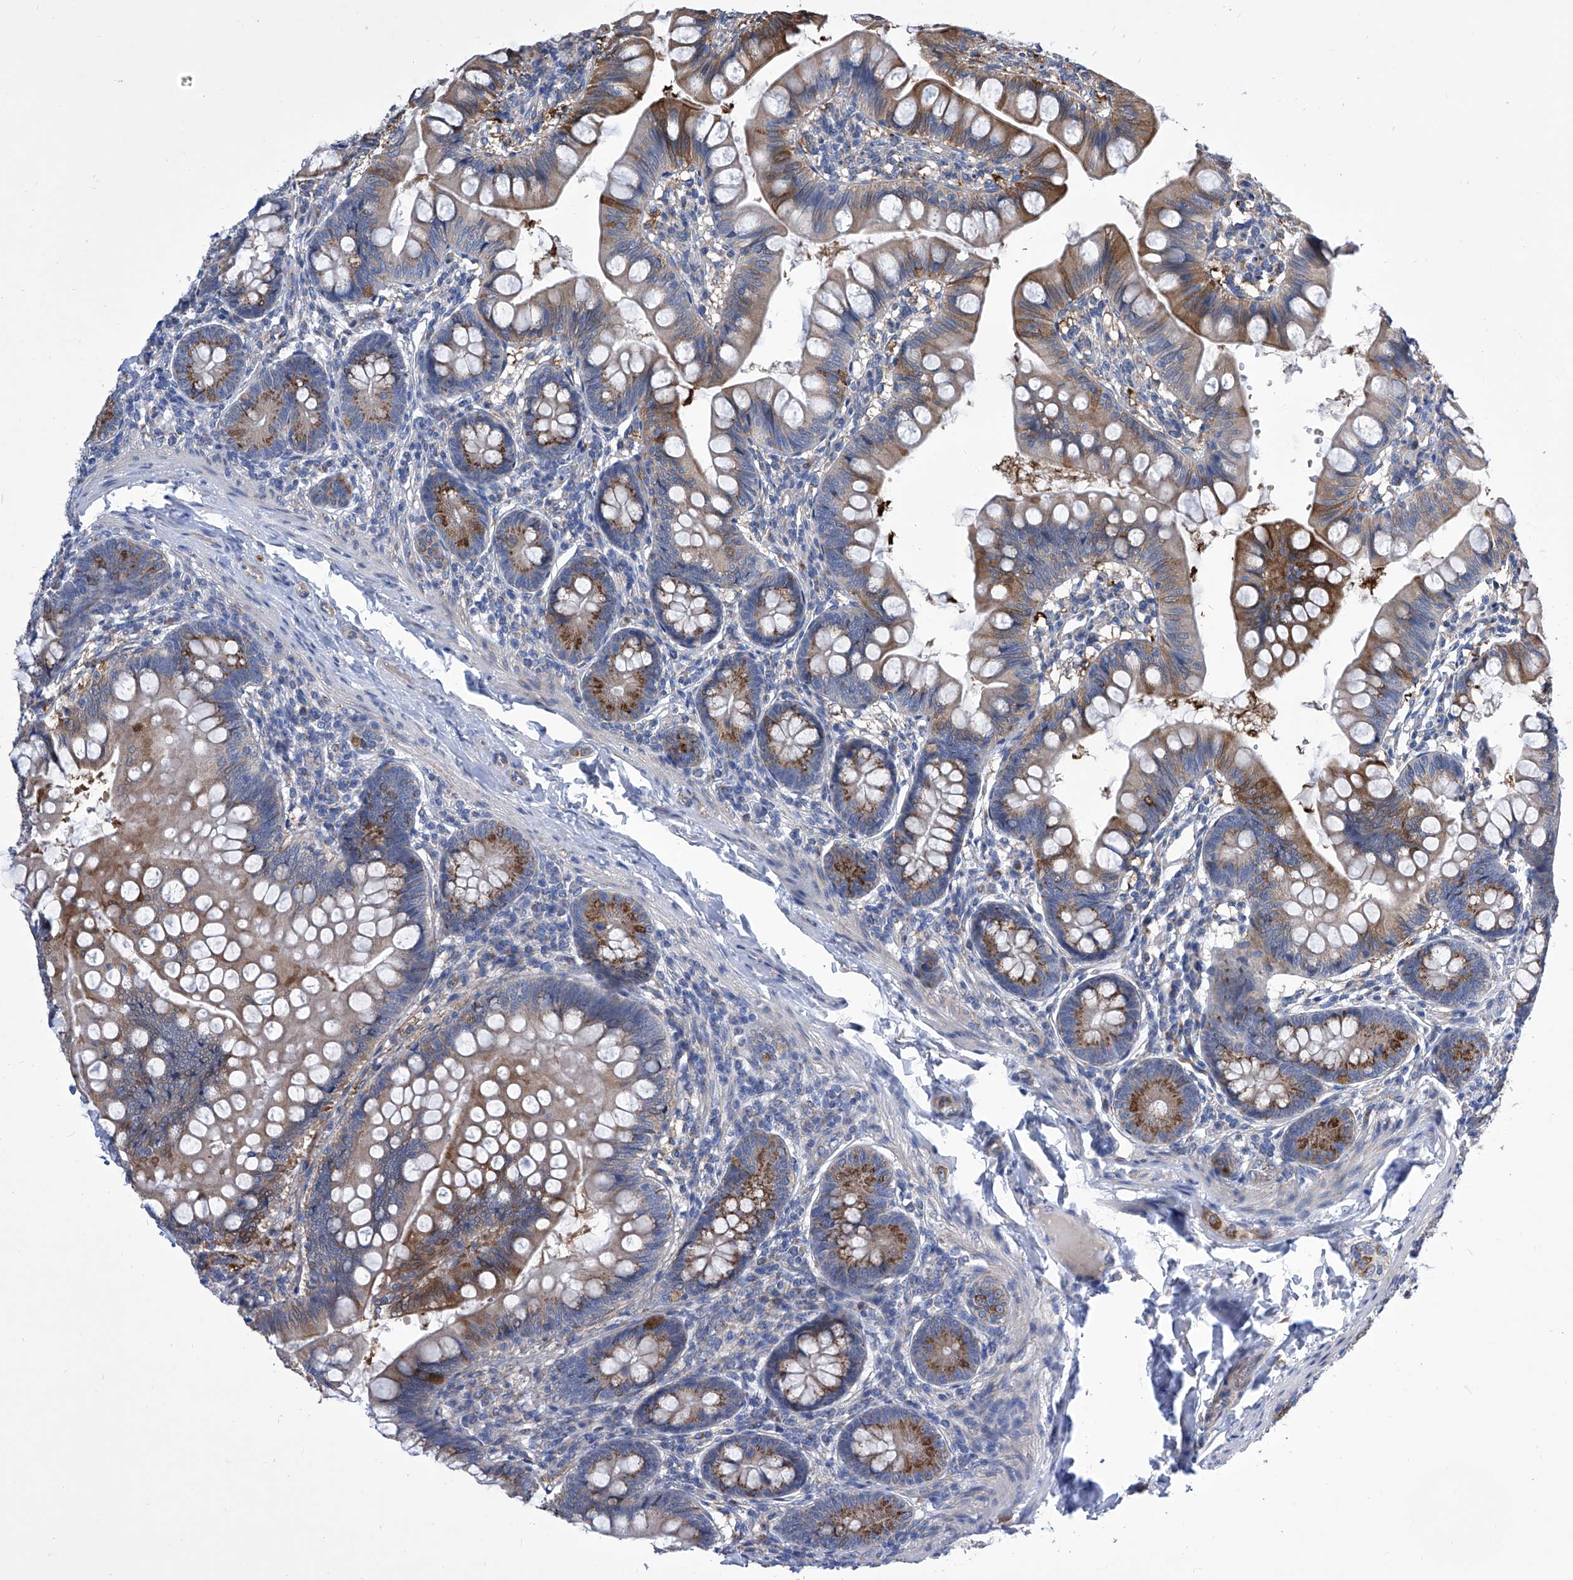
{"staining": {"intensity": "strong", "quantity": ">75%", "location": "cytoplasmic/membranous"}, "tissue": "small intestine", "cell_type": "Glandular cells", "image_type": "normal", "snomed": [{"axis": "morphology", "description": "Normal tissue, NOS"}, {"axis": "topography", "description": "Small intestine"}], "caption": "Immunohistochemistry (IHC) of benign human small intestine reveals high levels of strong cytoplasmic/membranous staining in approximately >75% of glandular cells. (IHC, brightfield microscopy, high magnification).", "gene": "TJAP1", "patient": {"sex": "male", "age": 7}}